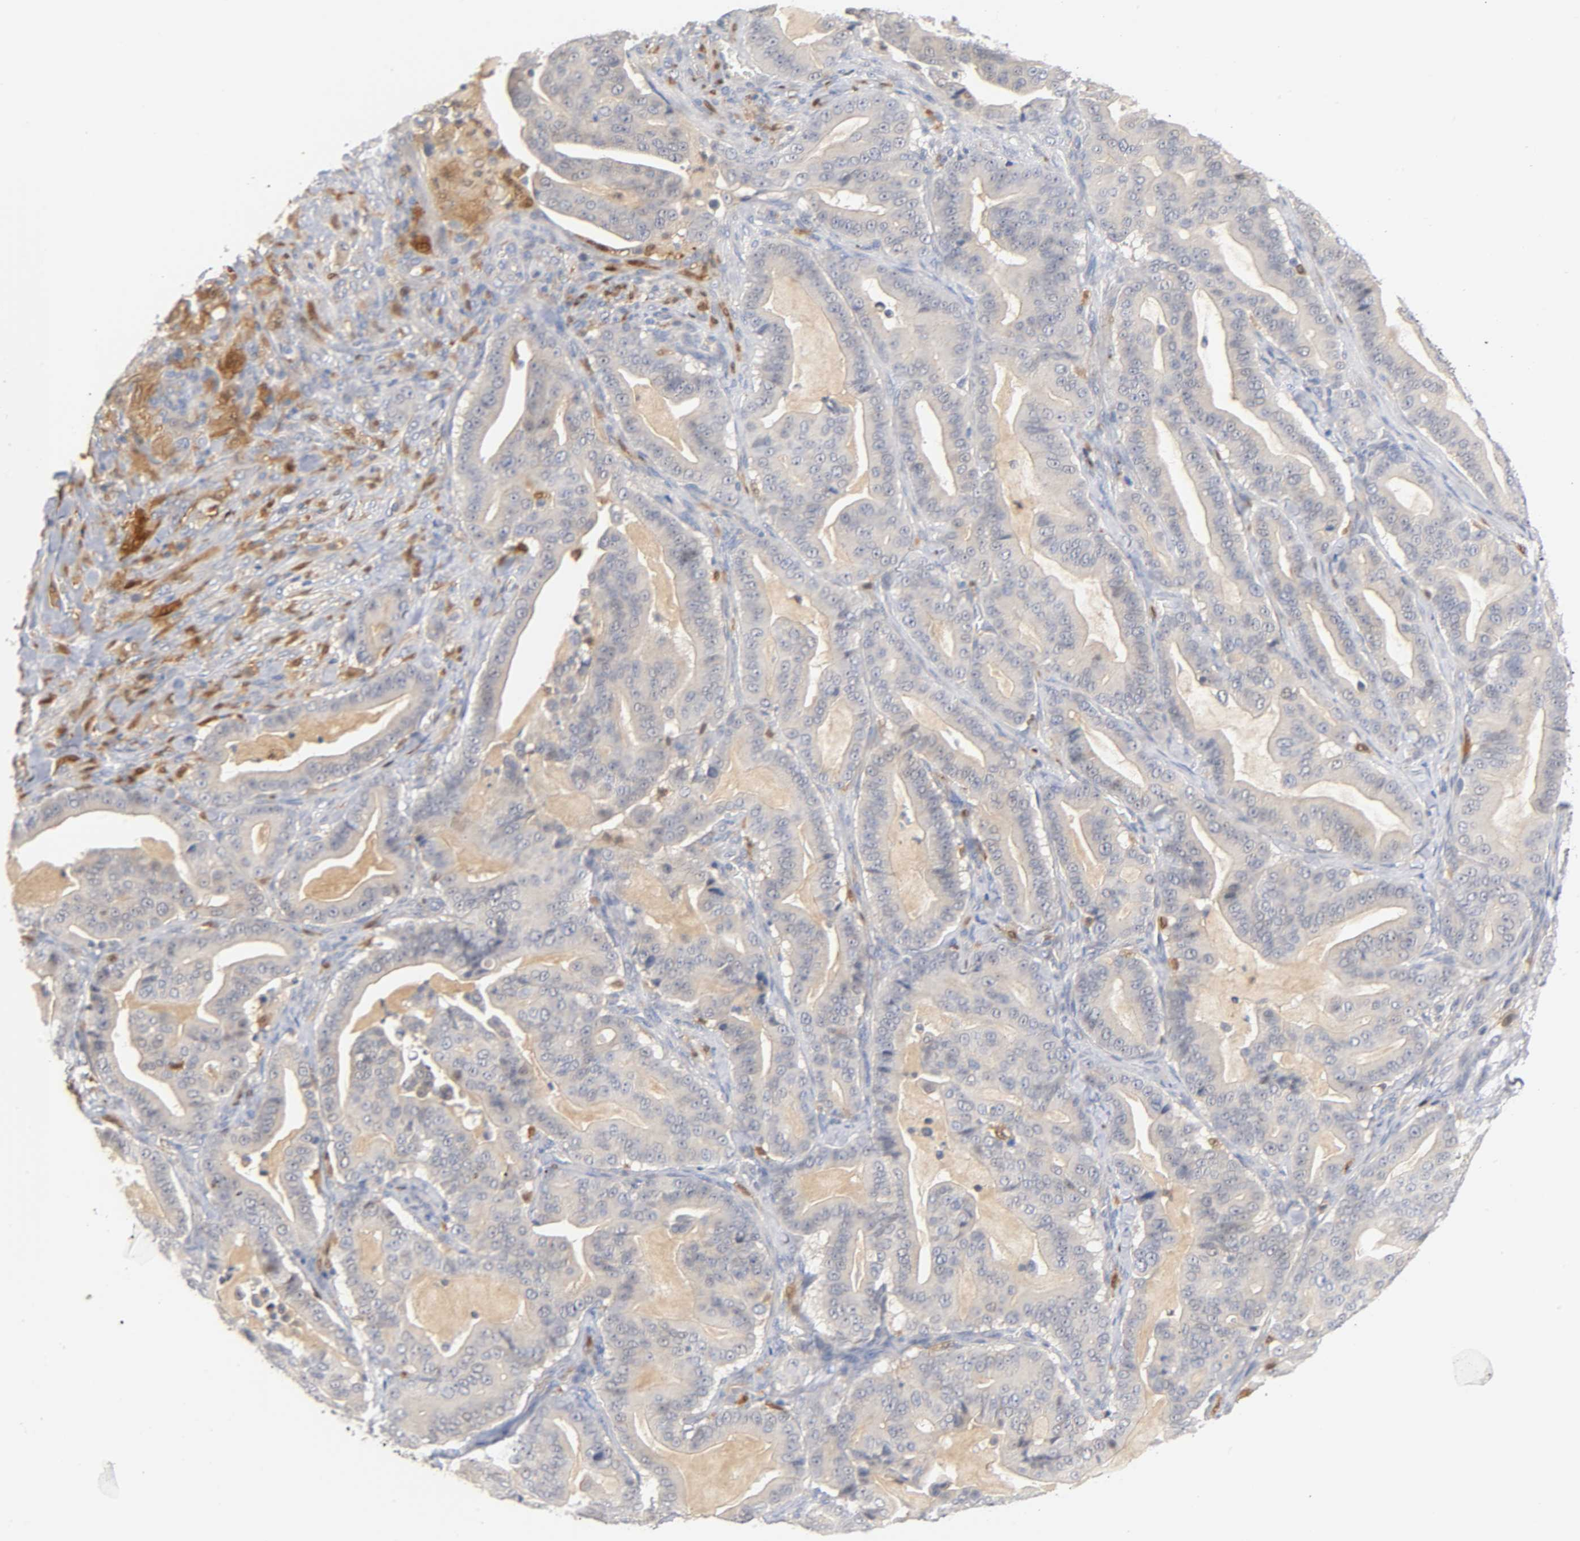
{"staining": {"intensity": "weak", "quantity": ">75%", "location": "cytoplasmic/membranous"}, "tissue": "pancreatic cancer", "cell_type": "Tumor cells", "image_type": "cancer", "snomed": [{"axis": "morphology", "description": "Adenocarcinoma, NOS"}, {"axis": "topography", "description": "Pancreas"}], "caption": "Brown immunohistochemical staining in human pancreatic cancer demonstrates weak cytoplasmic/membranous staining in about >75% of tumor cells.", "gene": "IL18", "patient": {"sex": "male", "age": 63}}